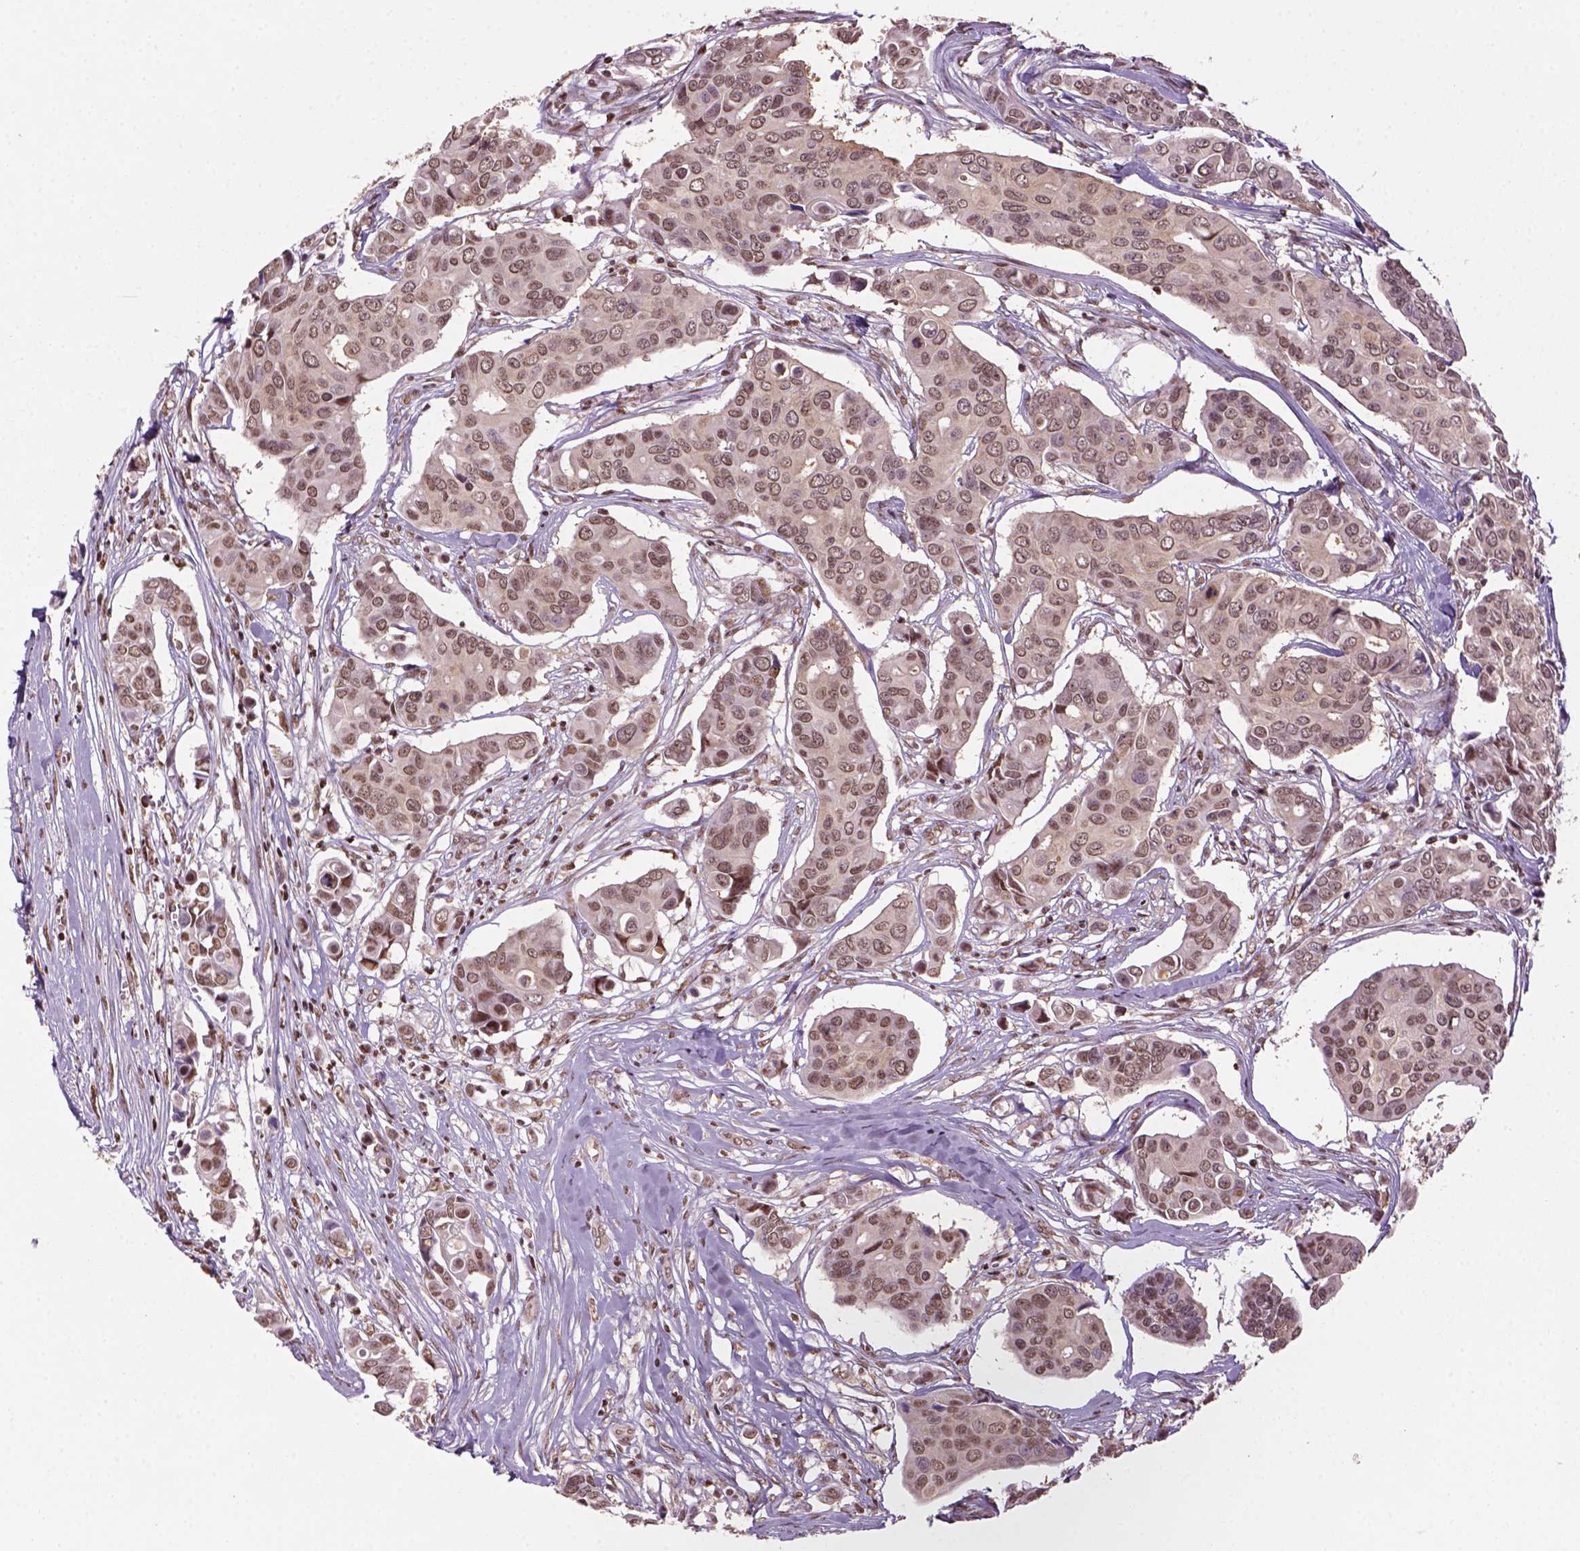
{"staining": {"intensity": "weak", "quantity": ">75%", "location": "nuclear"}, "tissue": "breast cancer", "cell_type": "Tumor cells", "image_type": "cancer", "snomed": [{"axis": "morphology", "description": "Duct carcinoma"}, {"axis": "topography", "description": "Breast"}], "caption": "A high-resolution histopathology image shows IHC staining of breast cancer, which displays weak nuclear positivity in about >75% of tumor cells.", "gene": "GOT1", "patient": {"sex": "female", "age": 54}}